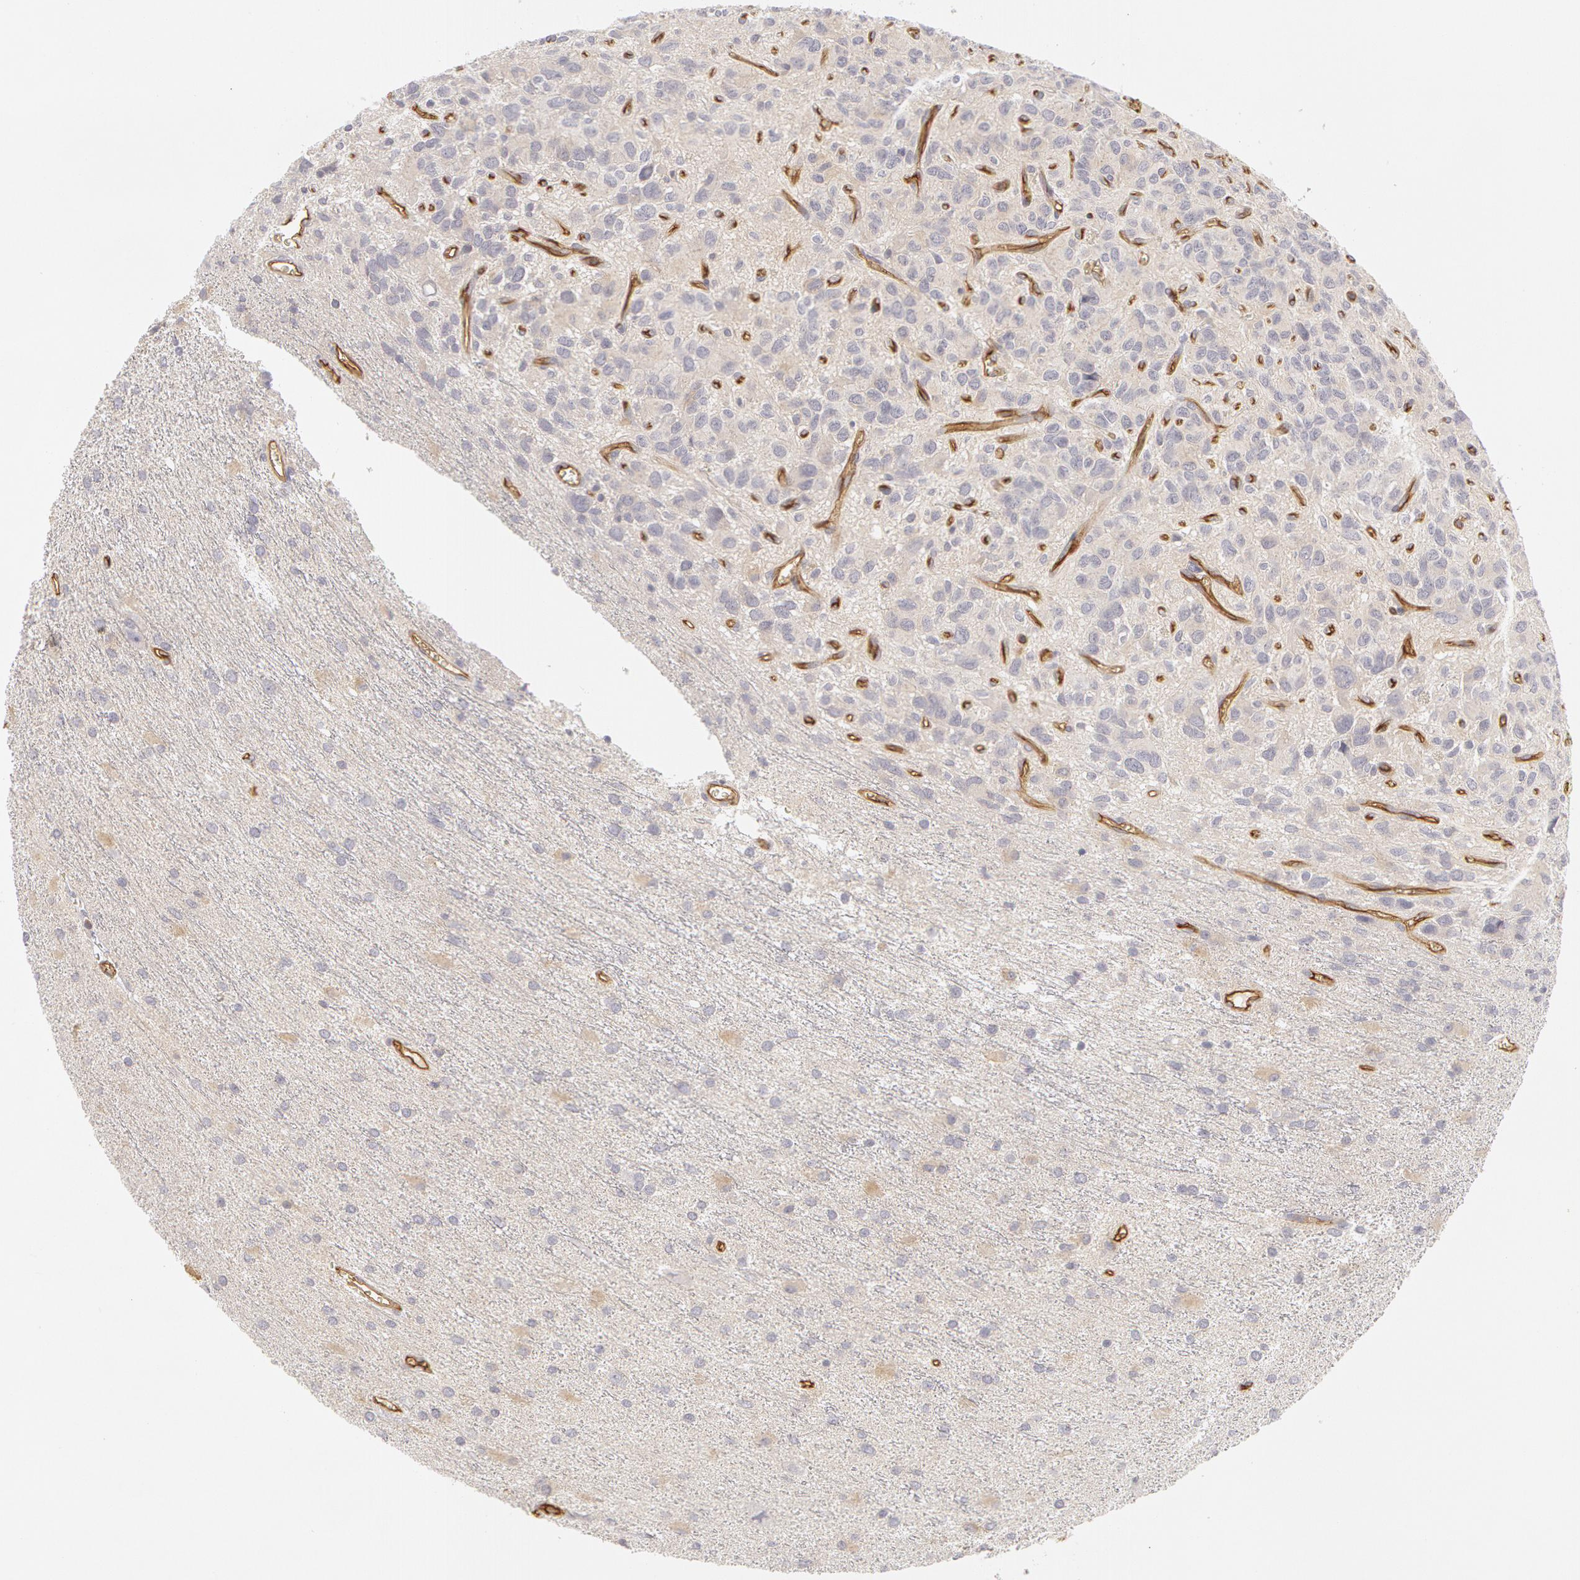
{"staining": {"intensity": "weak", "quantity": "25%-75%", "location": "cytoplasmic/membranous"}, "tissue": "glioma", "cell_type": "Tumor cells", "image_type": "cancer", "snomed": [{"axis": "morphology", "description": "Glioma, malignant, Low grade"}, {"axis": "topography", "description": "Brain"}], "caption": "Glioma stained with a brown dye displays weak cytoplasmic/membranous positive positivity in approximately 25%-75% of tumor cells.", "gene": "ABCB1", "patient": {"sex": "female", "age": 15}}